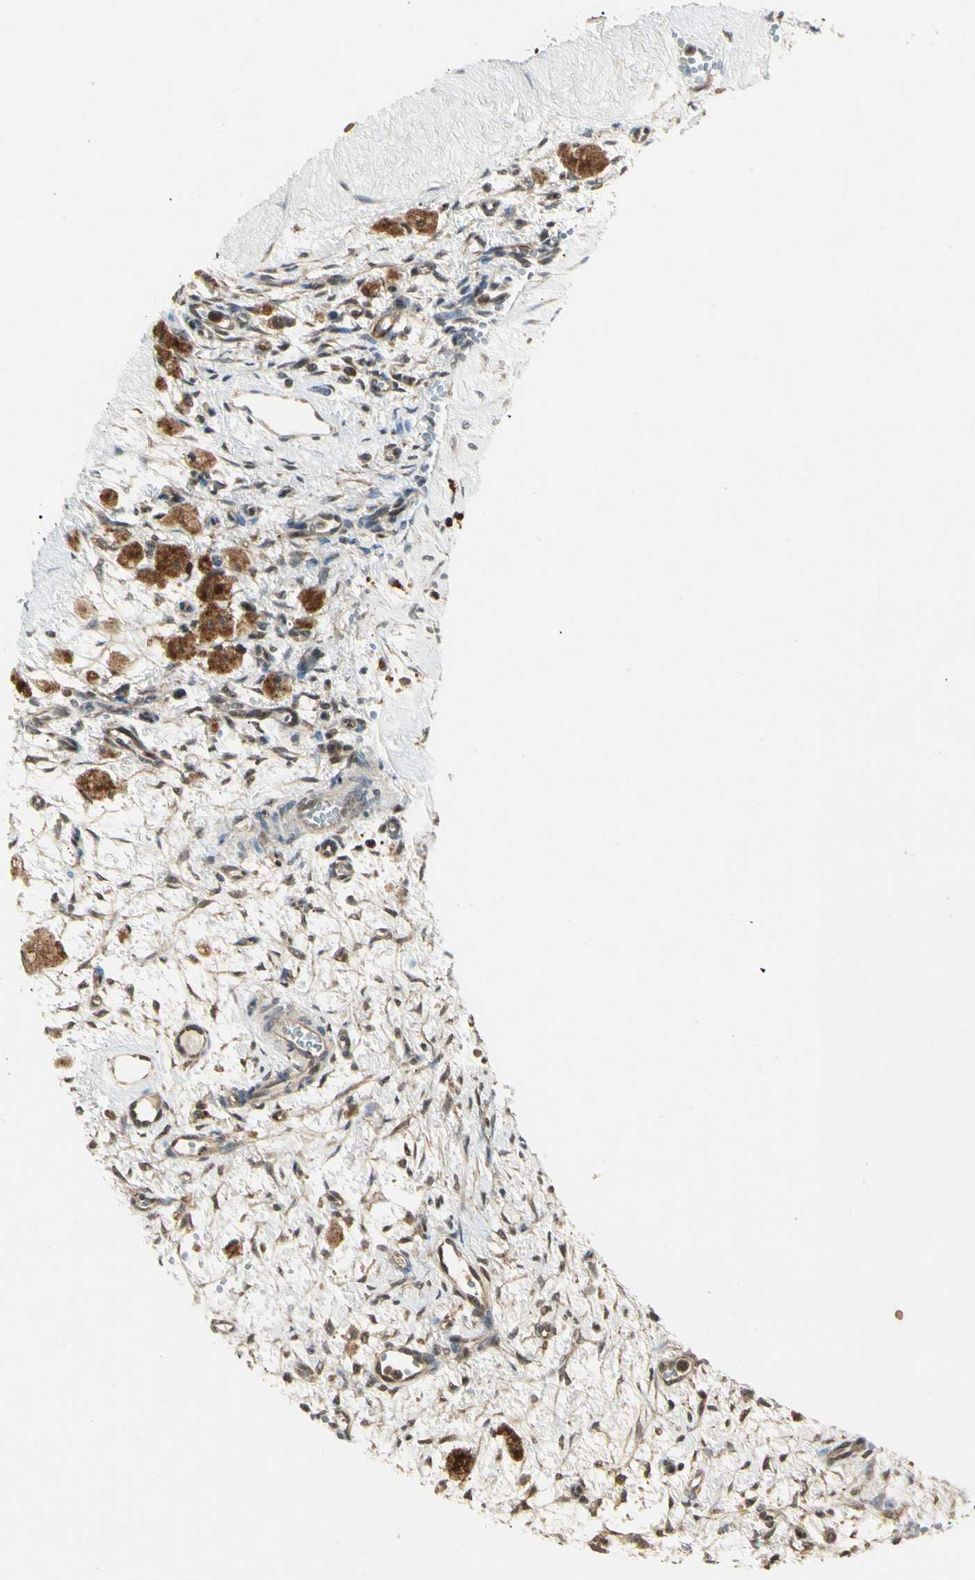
{"staining": {"intensity": "moderate", "quantity": ">75%", "location": "cytoplasmic/membranous"}, "tissue": "ovary", "cell_type": "Ovarian stroma cells", "image_type": "normal", "snomed": [{"axis": "morphology", "description": "Normal tissue, NOS"}, {"axis": "topography", "description": "Ovary"}], "caption": "Ovary stained for a protein demonstrates moderate cytoplasmic/membranous positivity in ovarian stroma cells. (Stains: DAB (3,3'-diaminobenzidine) in brown, nuclei in blue, Microscopy: brightfield microscopy at high magnification).", "gene": "YWHAB", "patient": {"sex": "female", "age": 33}}